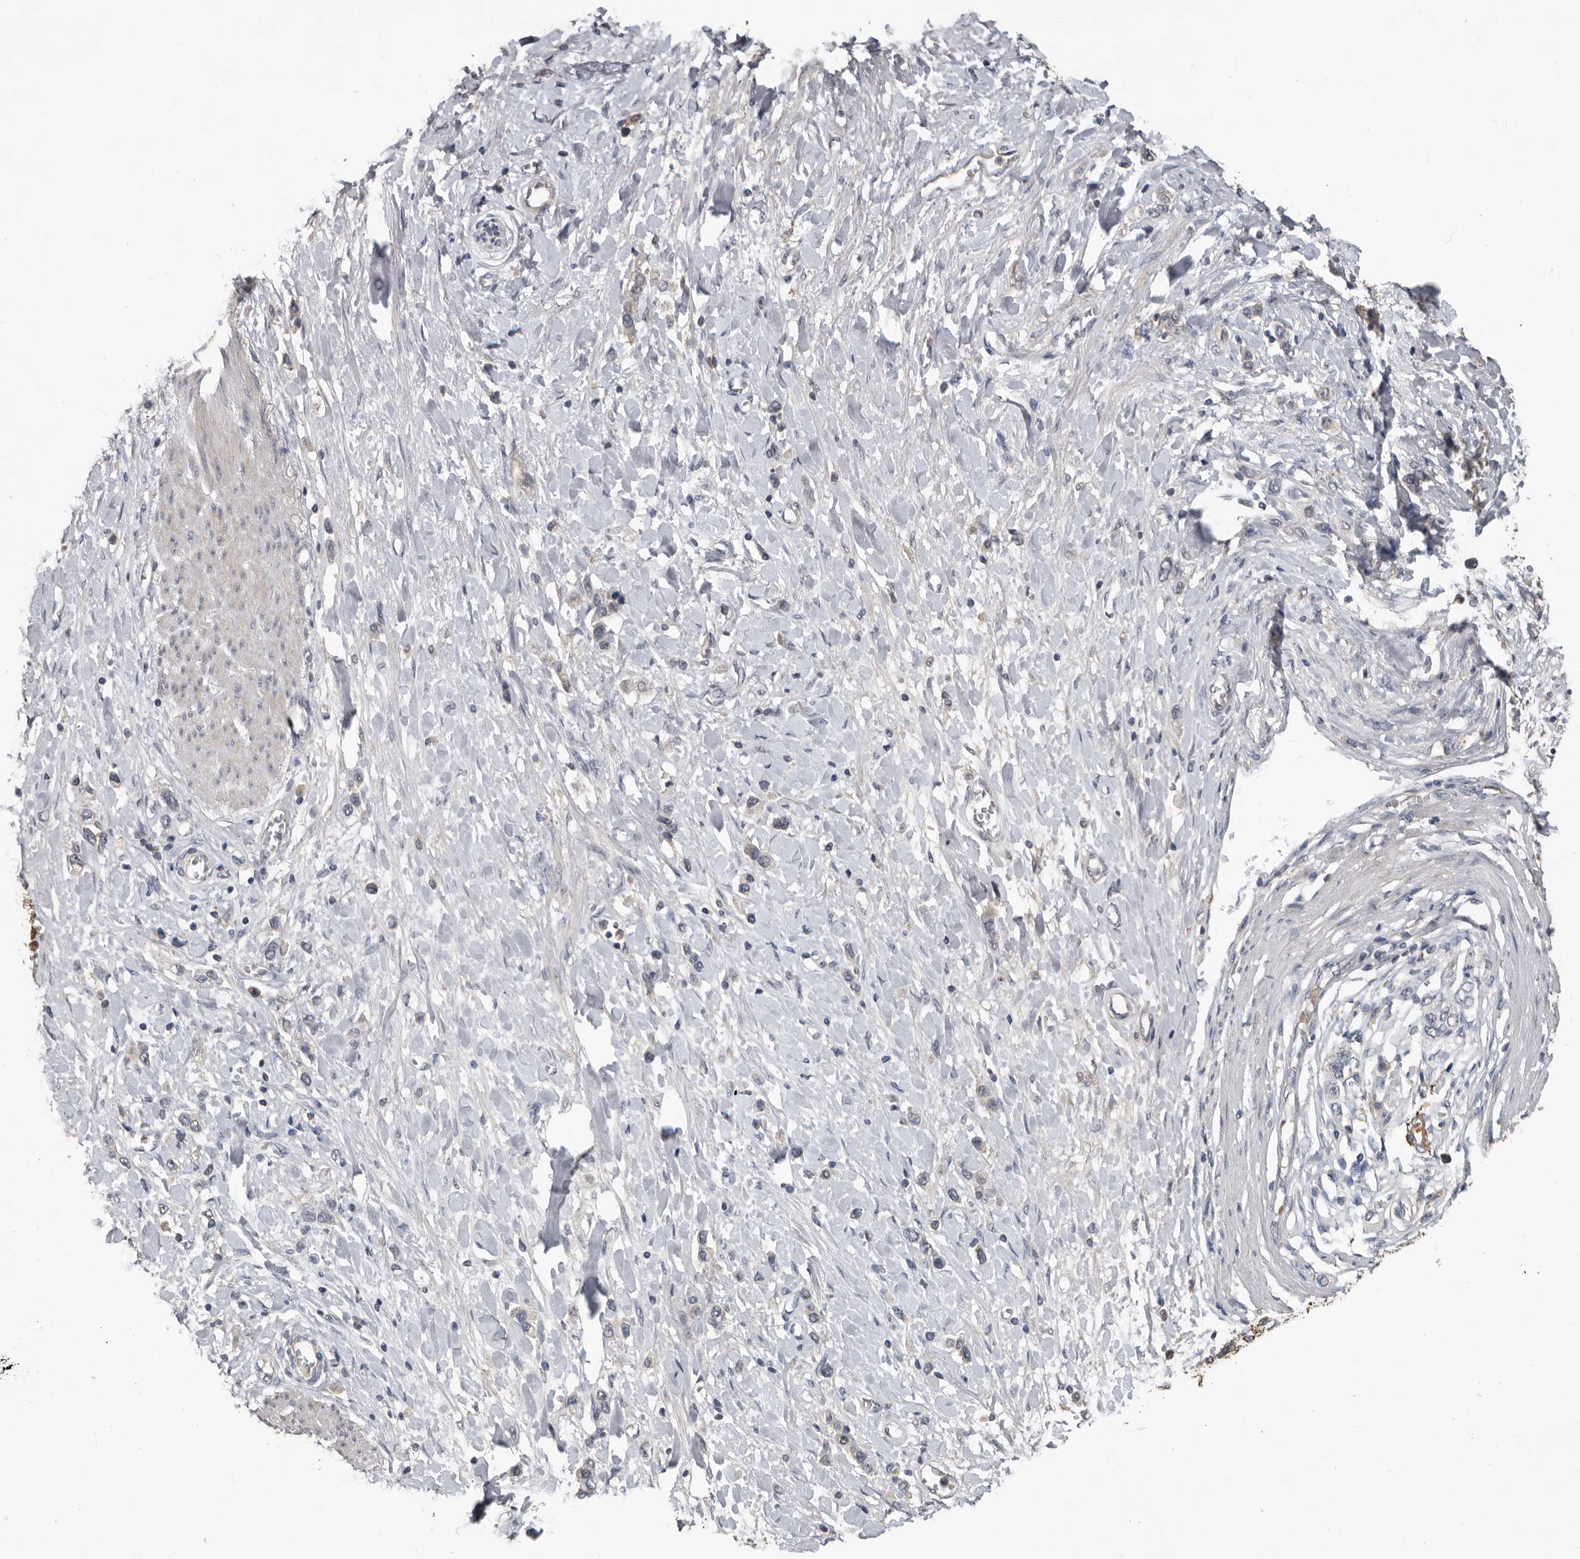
{"staining": {"intensity": "negative", "quantity": "none", "location": "none"}, "tissue": "stomach cancer", "cell_type": "Tumor cells", "image_type": "cancer", "snomed": [{"axis": "morphology", "description": "Adenocarcinoma, NOS"}, {"axis": "topography", "description": "Stomach"}], "caption": "Tumor cells show no significant protein expression in adenocarcinoma (stomach).", "gene": "MTF1", "patient": {"sex": "female", "age": 65}}